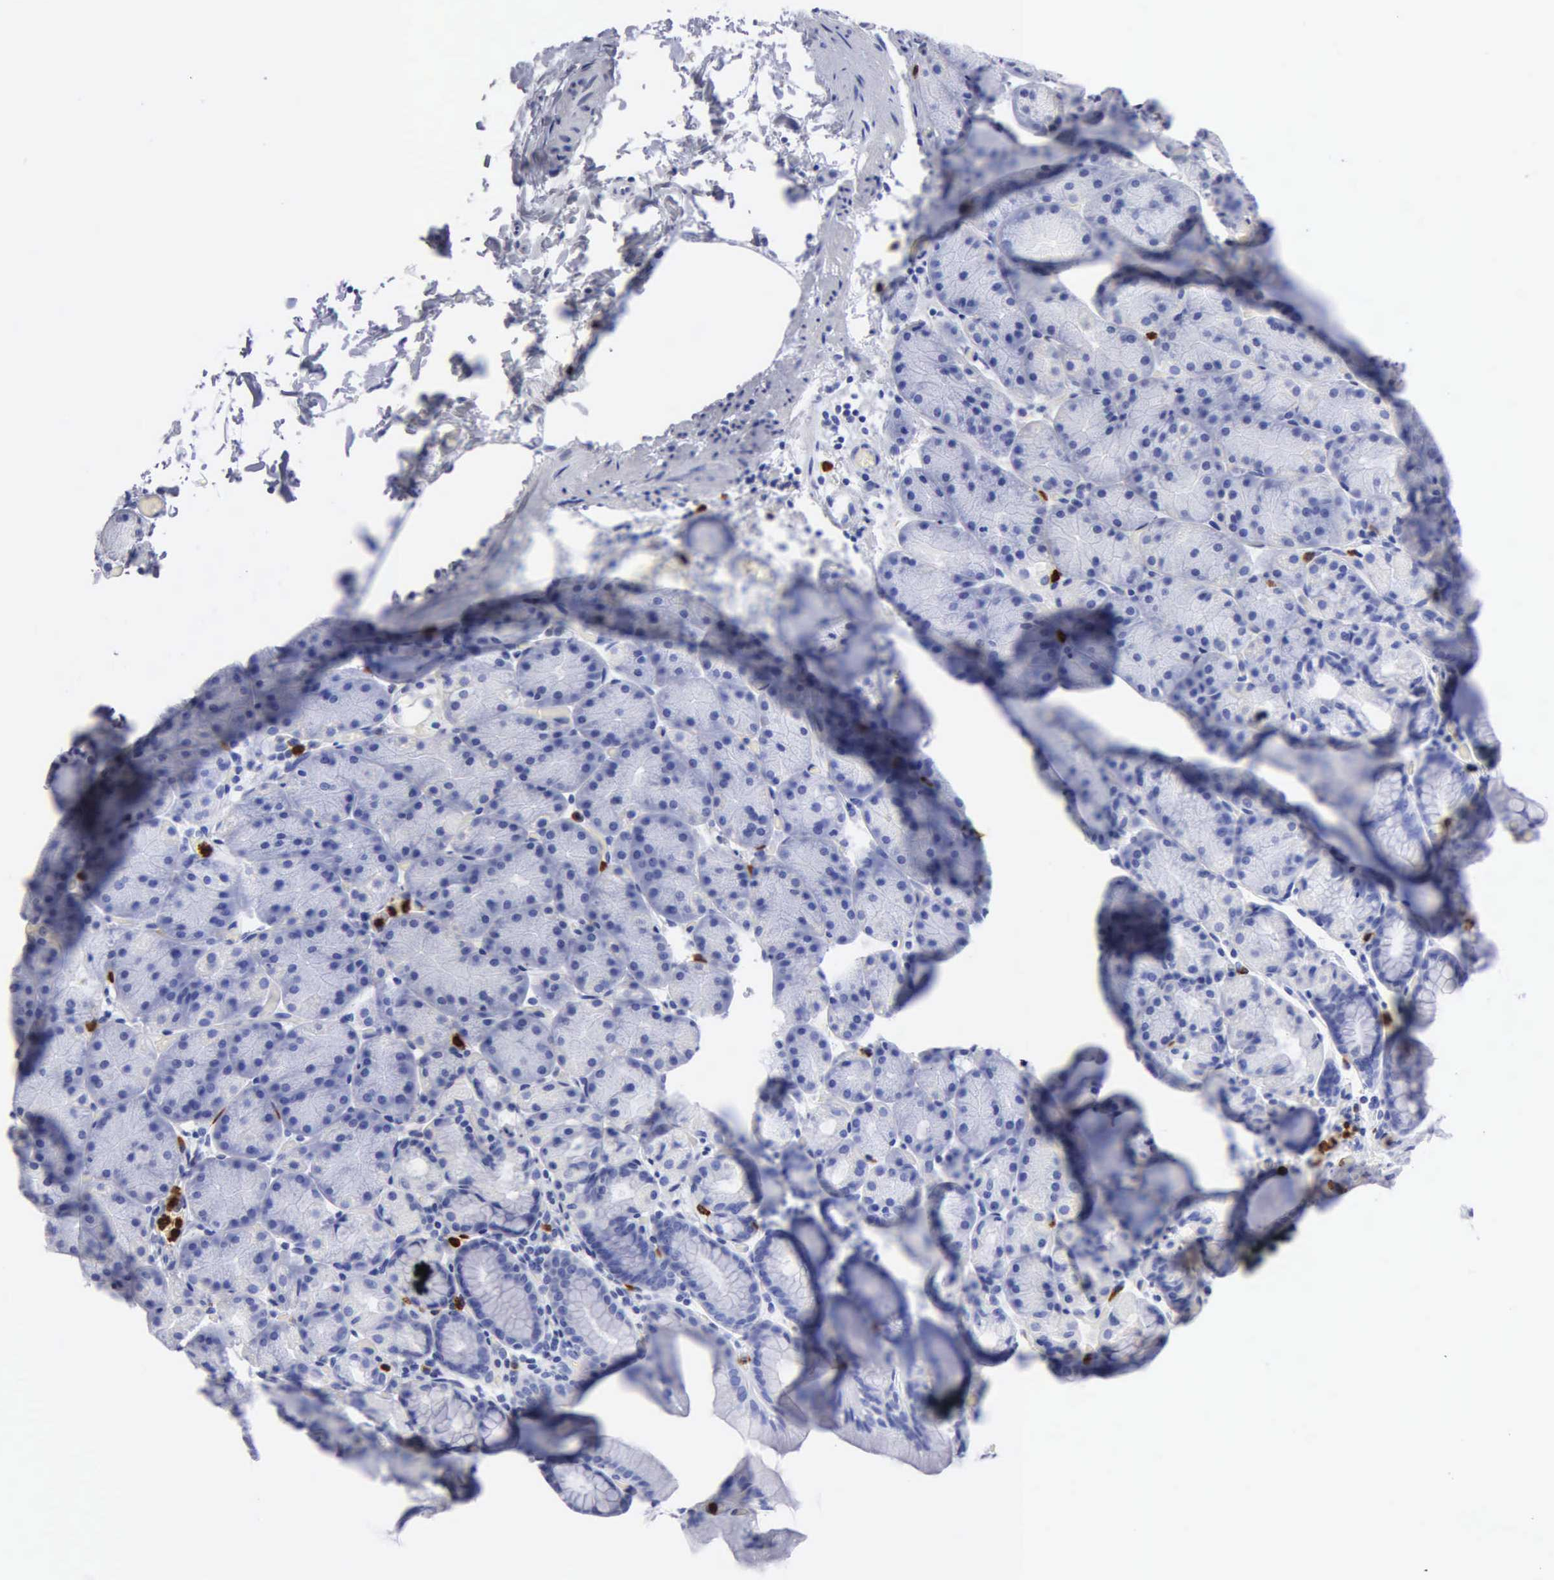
{"staining": {"intensity": "negative", "quantity": "none", "location": "none"}, "tissue": "stomach", "cell_type": "Glandular cells", "image_type": "normal", "snomed": [{"axis": "morphology", "description": "Normal tissue, NOS"}, {"axis": "topography", "description": "Stomach, upper"}], "caption": "The IHC micrograph has no significant staining in glandular cells of stomach. The staining is performed using DAB brown chromogen with nuclei counter-stained in using hematoxylin.", "gene": "CTSG", "patient": {"sex": "male", "age": 47}}